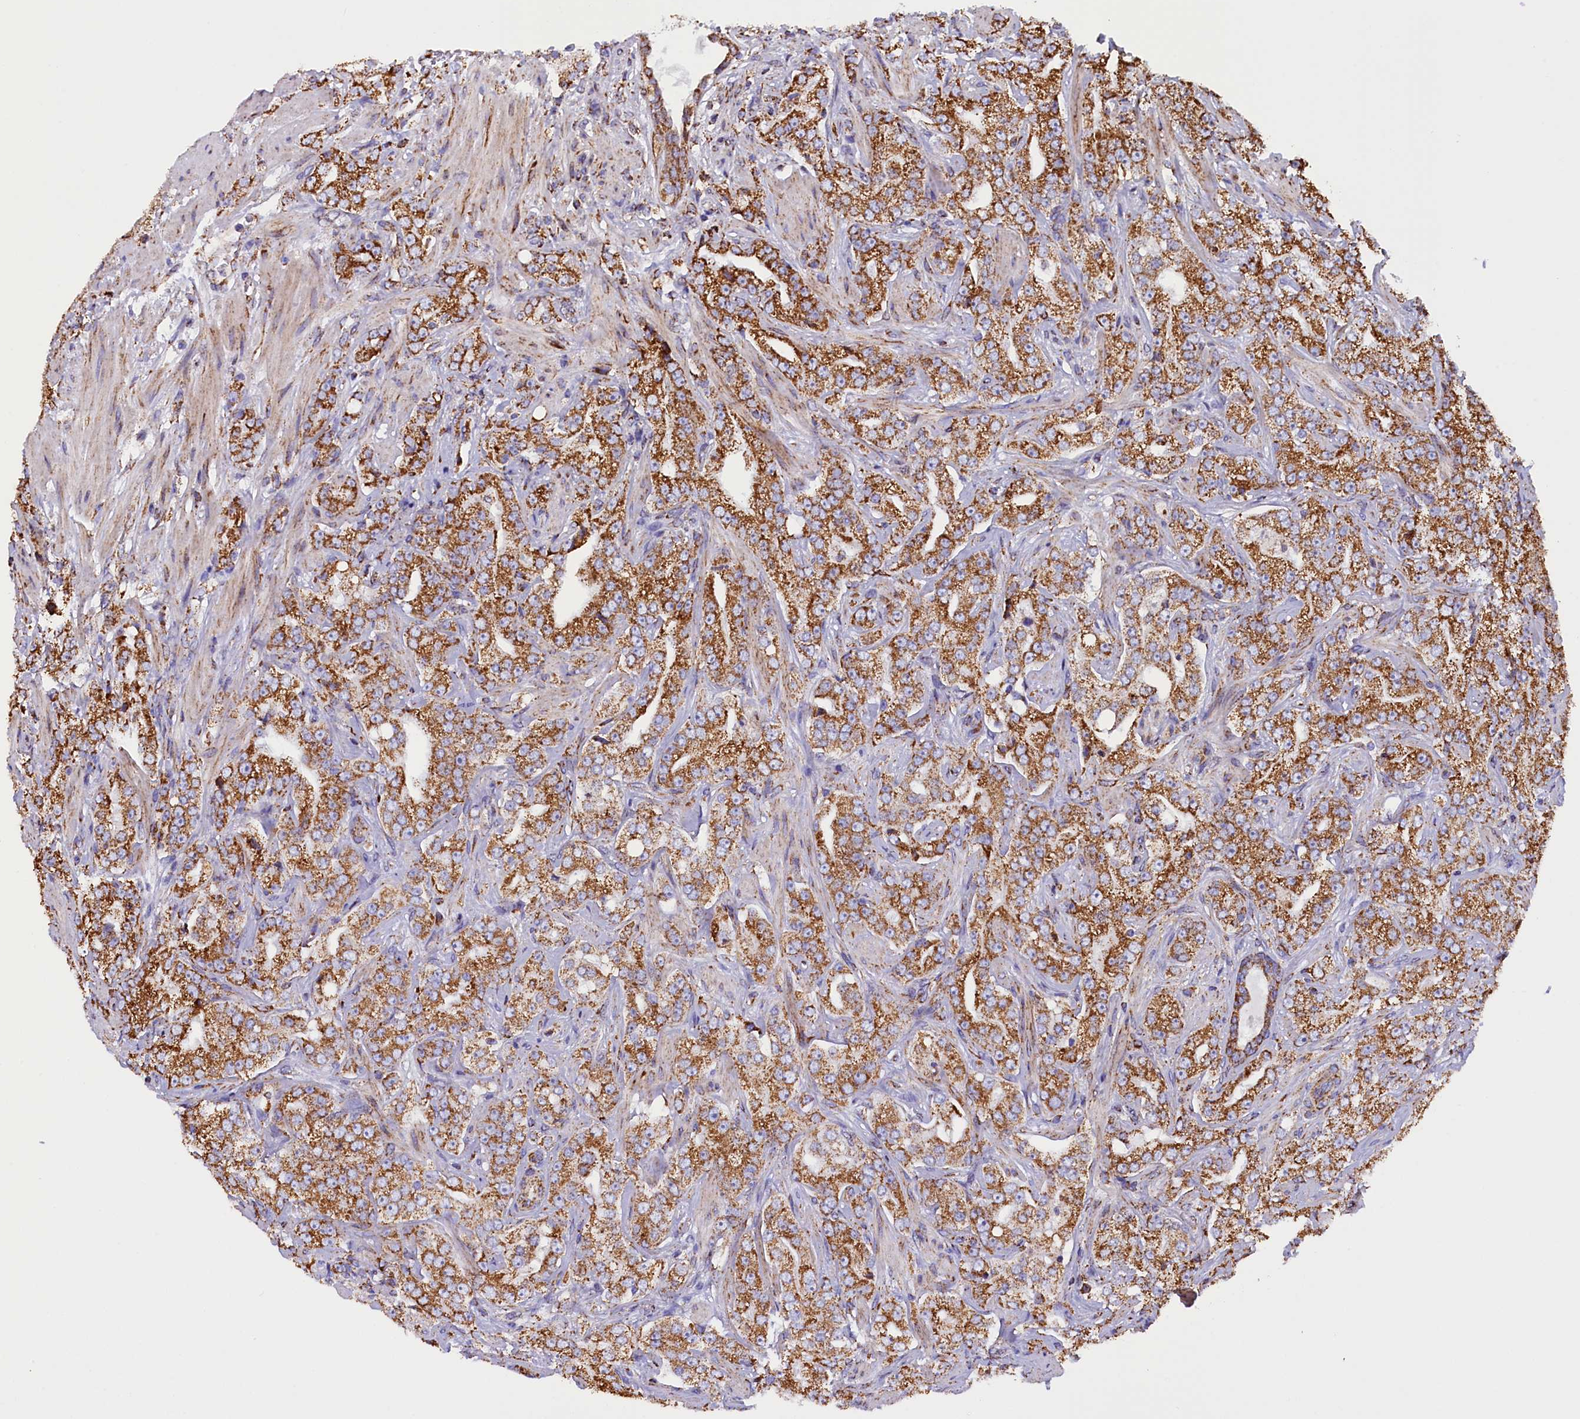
{"staining": {"intensity": "moderate", "quantity": ">75%", "location": "cytoplasmic/membranous"}, "tissue": "prostate cancer", "cell_type": "Tumor cells", "image_type": "cancer", "snomed": [{"axis": "morphology", "description": "Adenocarcinoma, Low grade"}, {"axis": "topography", "description": "Prostate"}], "caption": "Immunohistochemistry (IHC) (DAB) staining of human prostate cancer (low-grade adenocarcinoma) displays moderate cytoplasmic/membranous protein expression in approximately >75% of tumor cells. The staining was performed using DAB, with brown indicating positive protein expression. Nuclei are stained blue with hematoxylin.", "gene": "SLC39A3", "patient": {"sex": "male", "age": 67}}